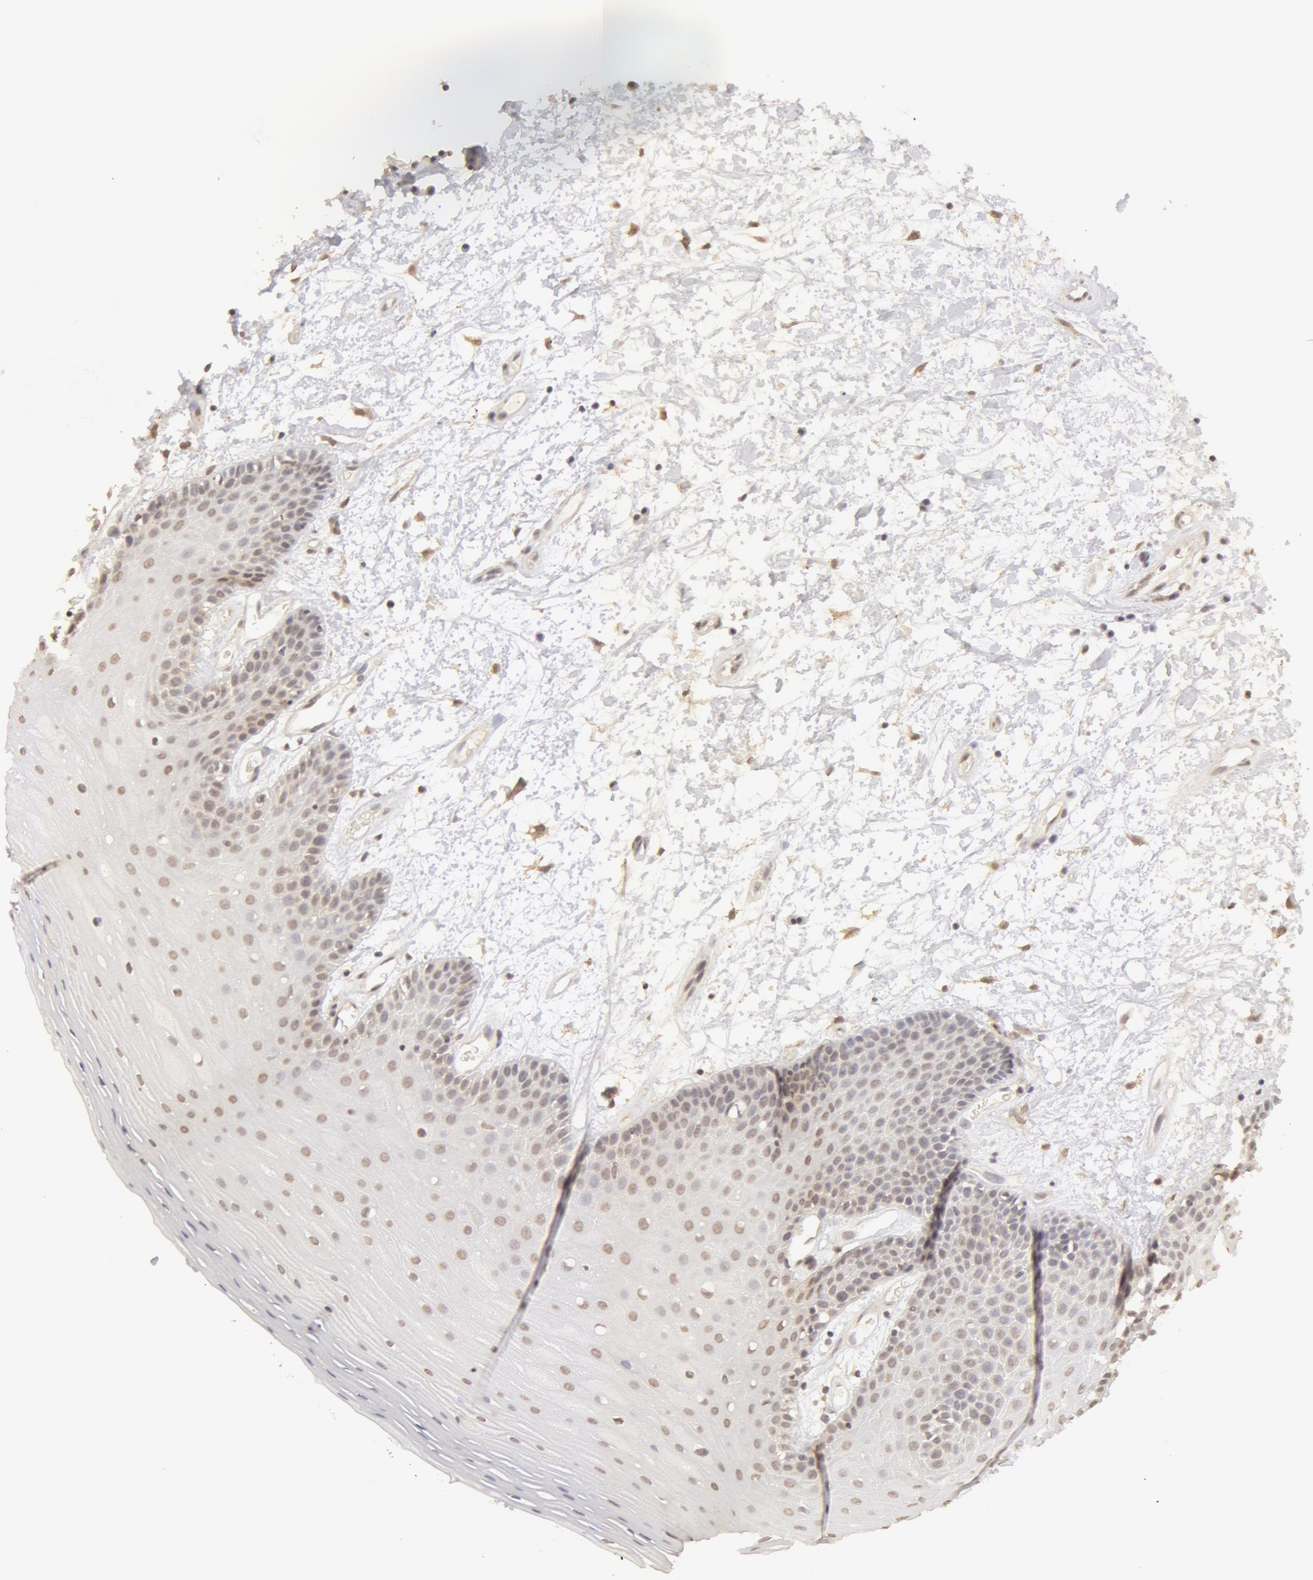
{"staining": {"intensity": "weak", "quantity": "25%-75%", "location": "cytoplasmic/membranous,nuclear"}, "tissue": "oral mucosa", "cell_type": "Squamous epithelial cells", "image_type": "normal", "snomed": [{"axis": "morphology", "description": "Normal tissue, NOS"}, {"axis": "topography", "description": "Oral tissue"}], "caption": "Squamous epithelial cells reveal weak cytoplasmic/membranous,nuclear staining in approximately 25%-75% of cells in unremarkable oral mucosa.", "gene": "ADAM10", "patient": {"sex": "female", "age": 79}}